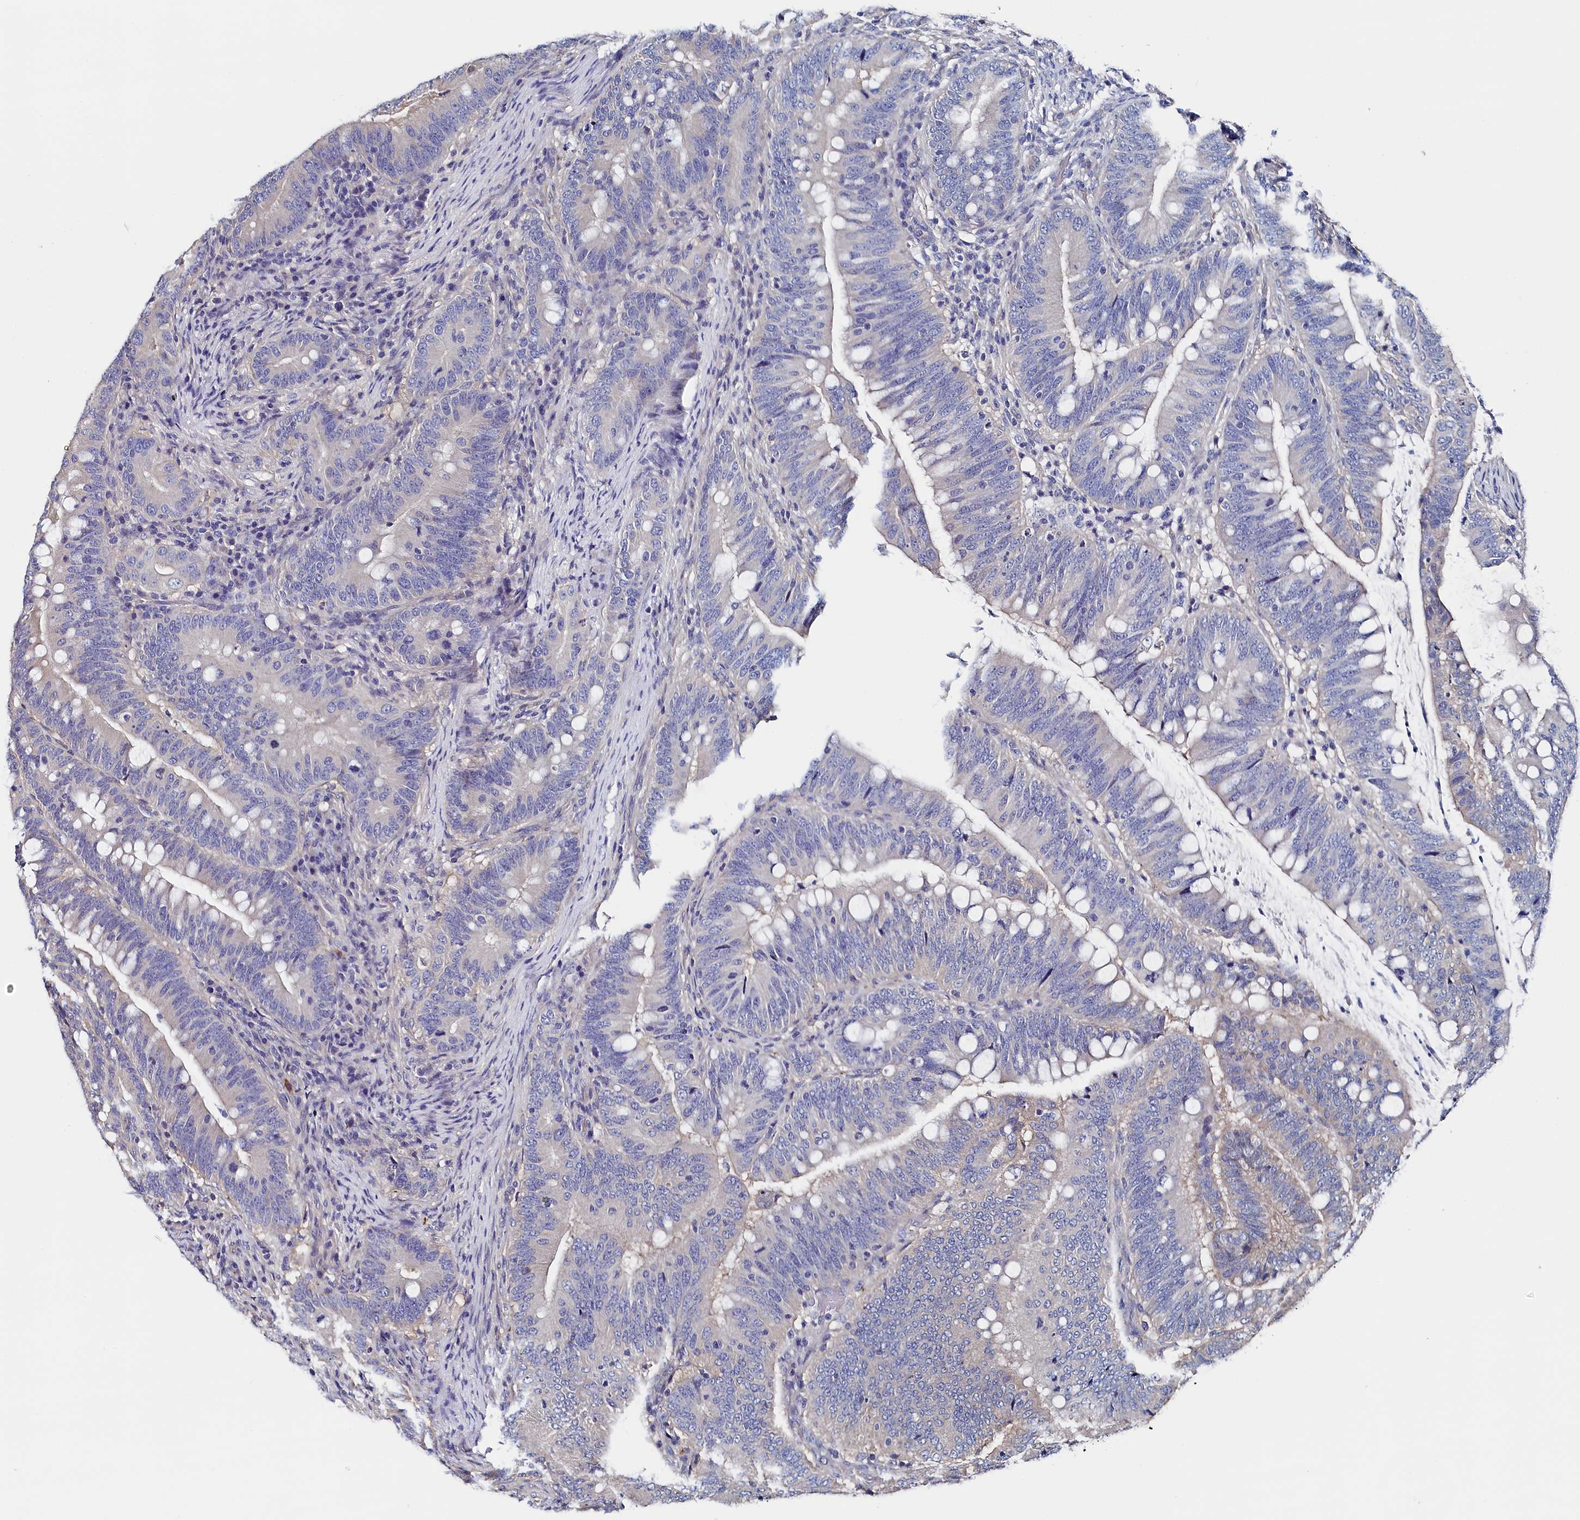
{"staining": {"intensity": "weak", "quantity": "<25%", "location": "cytoplasmic/membranous"}, "tissue": "colorectal cancer", "cell_type": "Tumor cells", "image_type": "cancer", "snomed": [{"axis": "morphology", "description": "Adenocarcinoma, NOS"}, {"axis": "topography", "description": "Colon"}], "caption": "DAB immunohistochemical staining of colorectal cancer (adenocarcinoma) reveals no significant staining in tumor cells. (Brightfield microscopy of DAB (3,3'-diaminobenzidine) immunohistochemistry at high magnification).", "gene": "BHMT", "patient": {"sex": "female", "age": 66}}